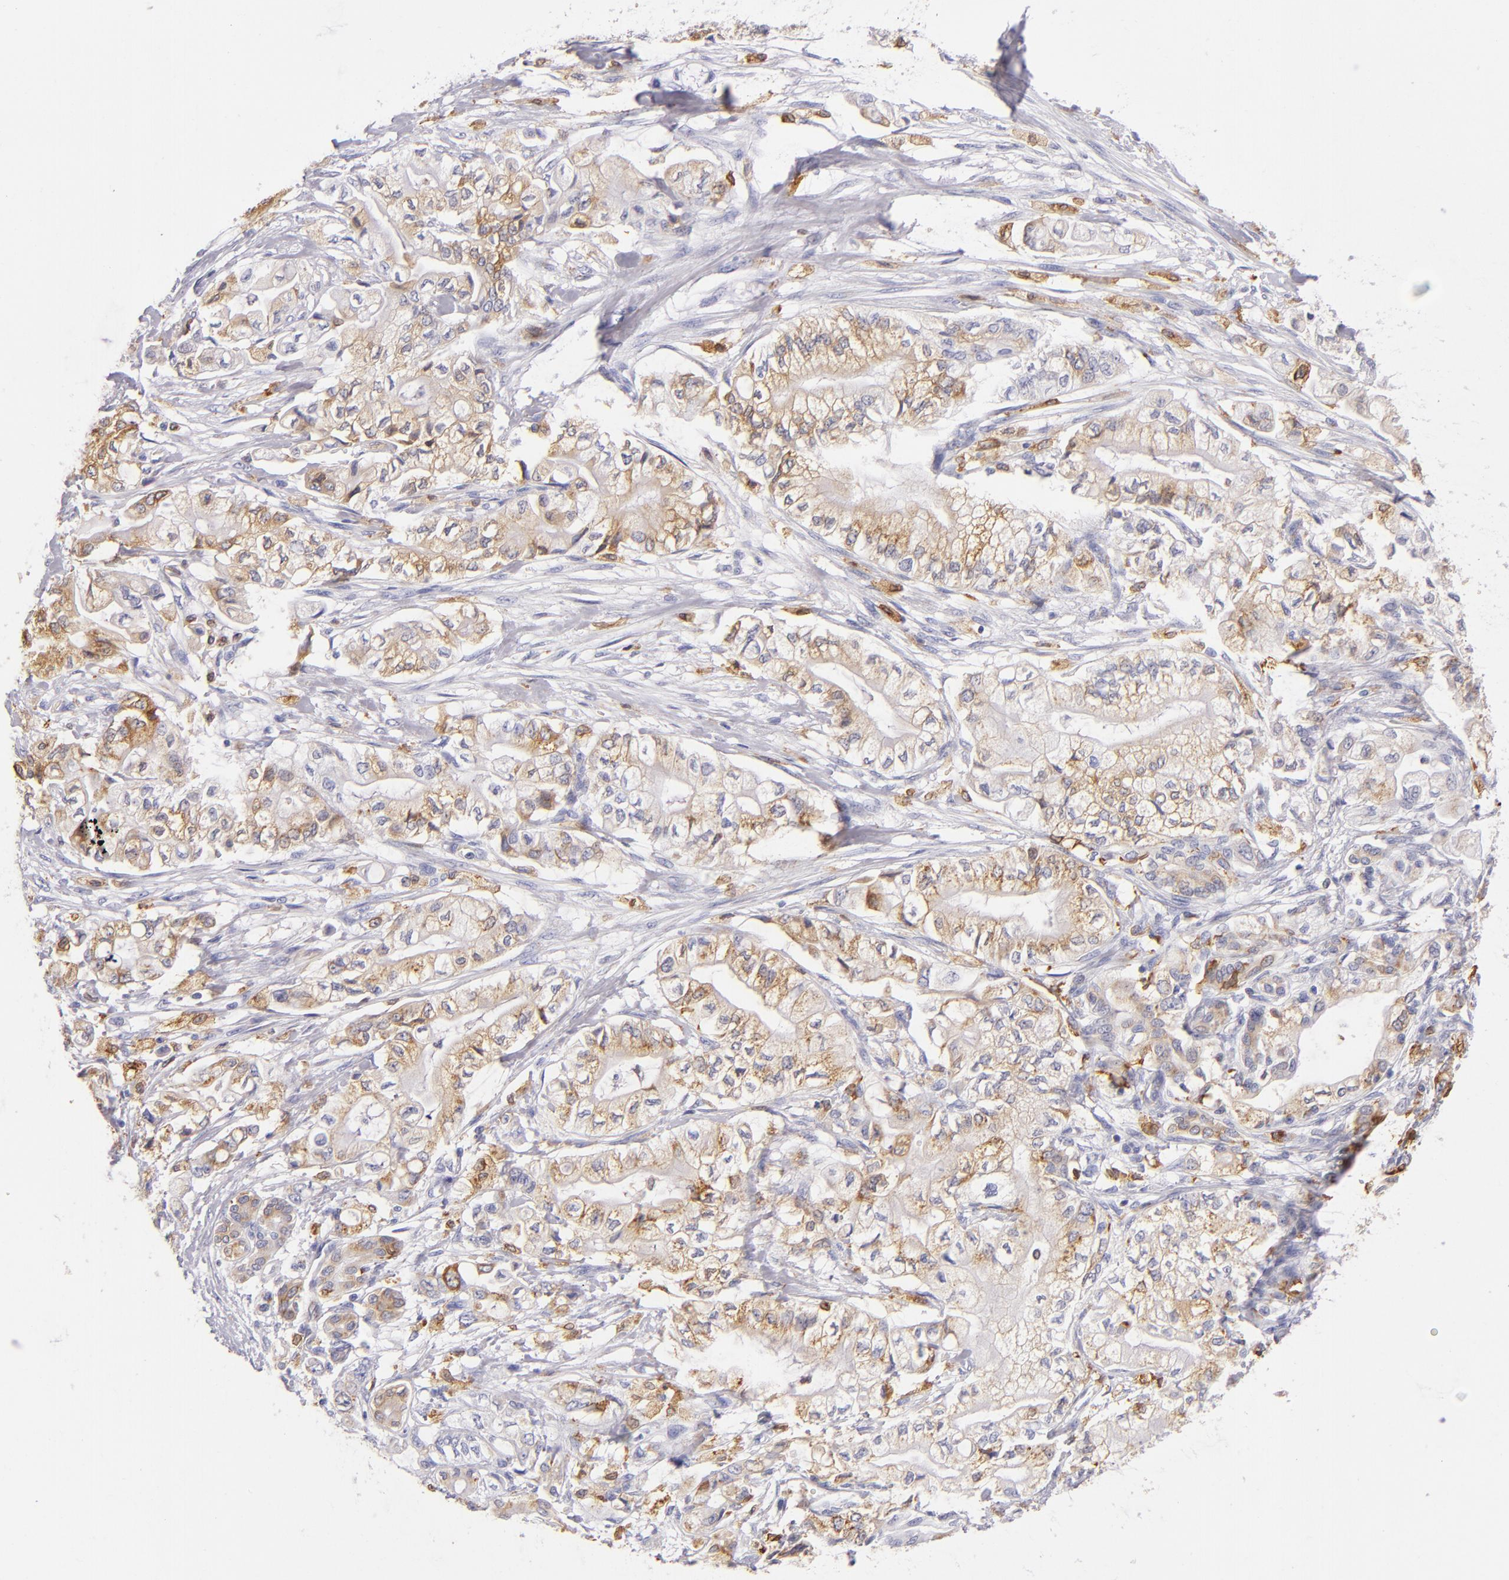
{"staining": {"intensity": "moderate", "quantity": "25%-75%", "location": "cytoplasmic/membranous"}, "tissue": "pancreatic cancer", "cell_type": "Tumor cells", "image_type": "cancer", "snomed": [{"axis": "morphology", "description": "Adenocarcinoma, NOS"}, {"axis": "topography", "description": "Pancreas"}], "caption": "A photomicrograph of human pancreatic adenocarcinoma stained for a protein shows moderate cytoplasmic/membranous brown staining in tumor cells.", "gene": "CD74", "patient": {"sex": "male", "age": 79}}